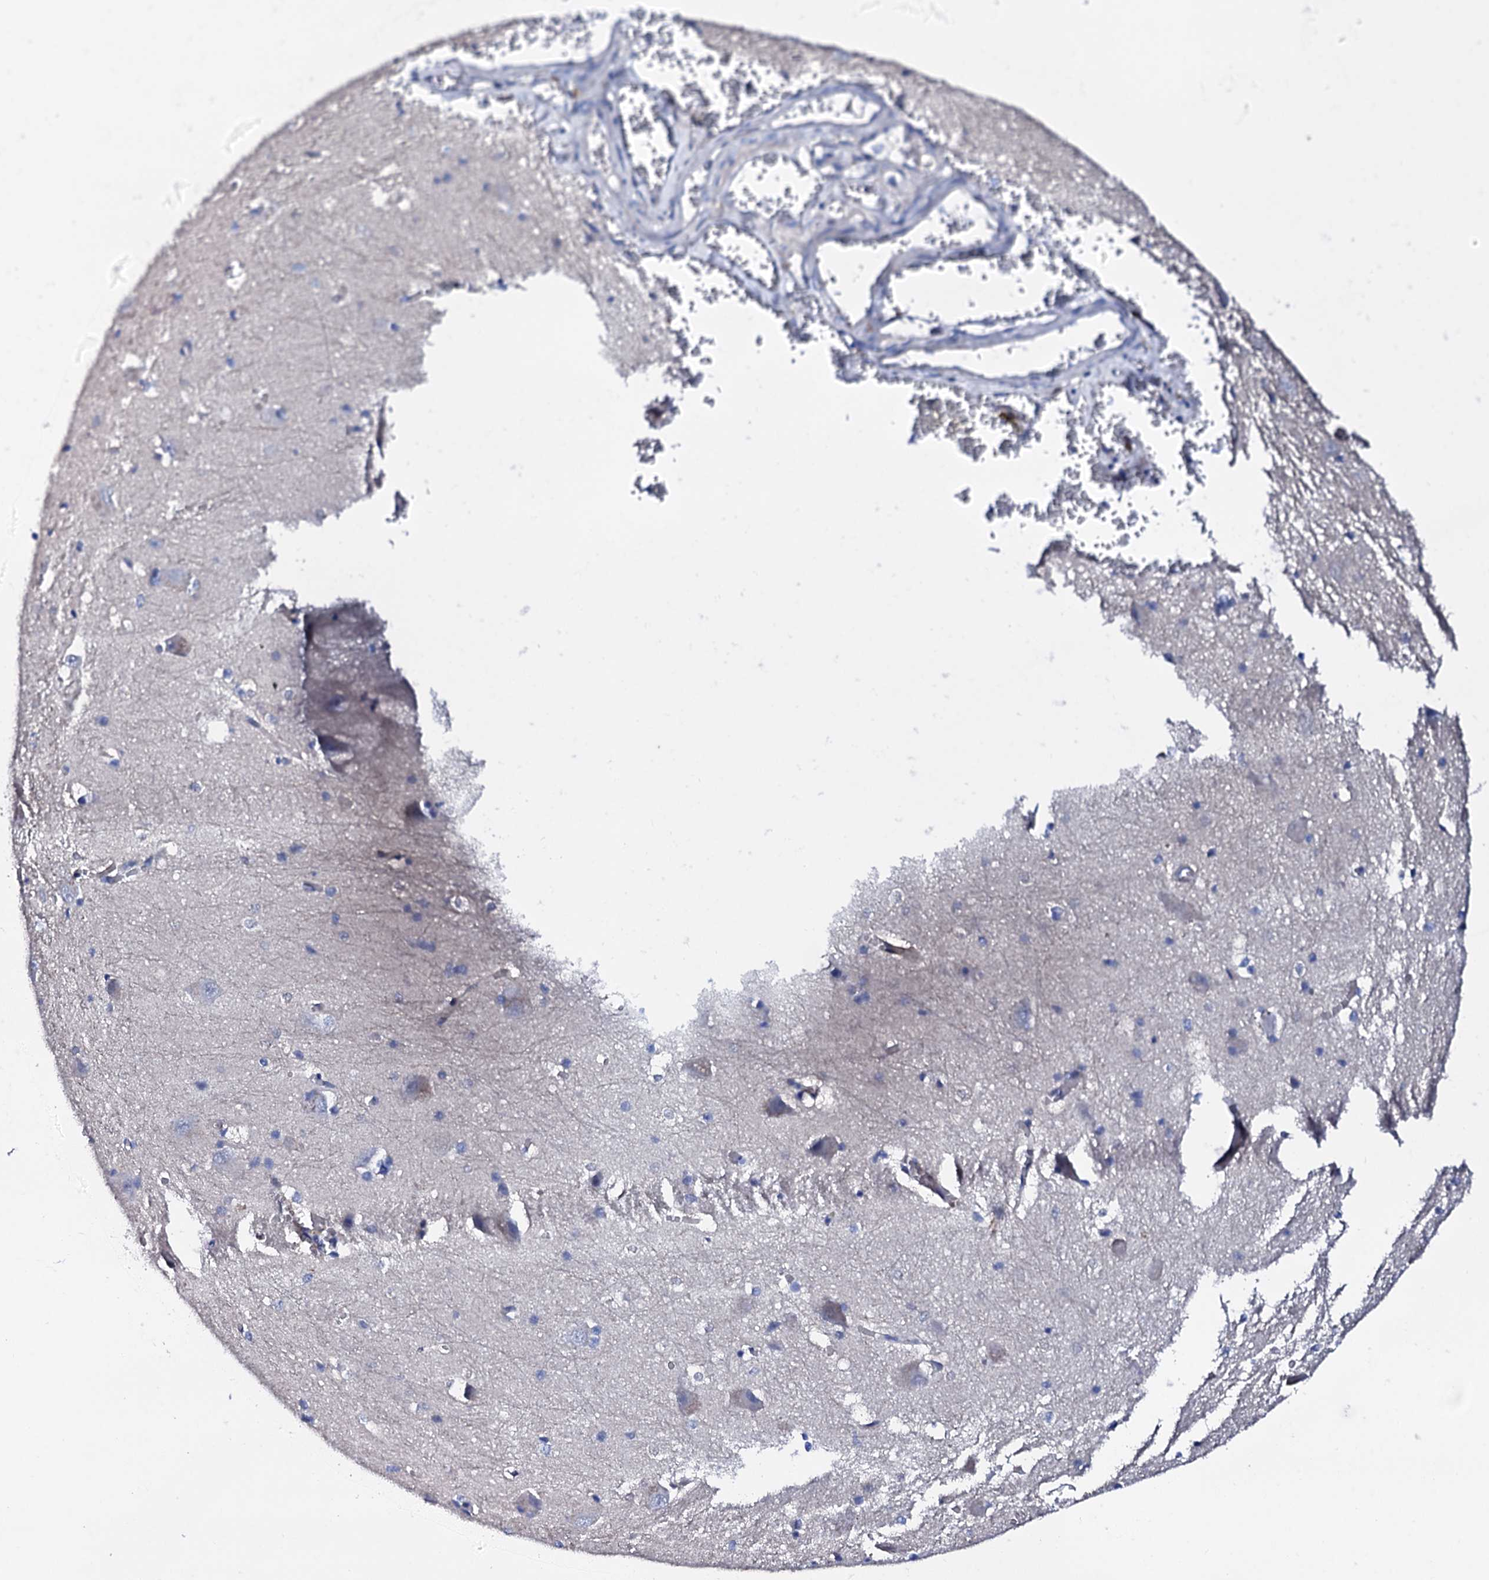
{"staining": {"intensity": "negative", "quantity": "none", "location": "none"}, "tissue": "caudate", "cell_type": "Glial cells", "image_type": "normal", "snomed": [{"axis": "morphology", "description": "Normal tissue, NOS"}, {"axis": "topography", "description": "Lateral ventricle wall"}], "caption": "Immunohistochemical staining of normal caudate reveals no significant positivity in glial cells.", "gene": "TRDN", "patient": {"sex": "male", "age": 37}}